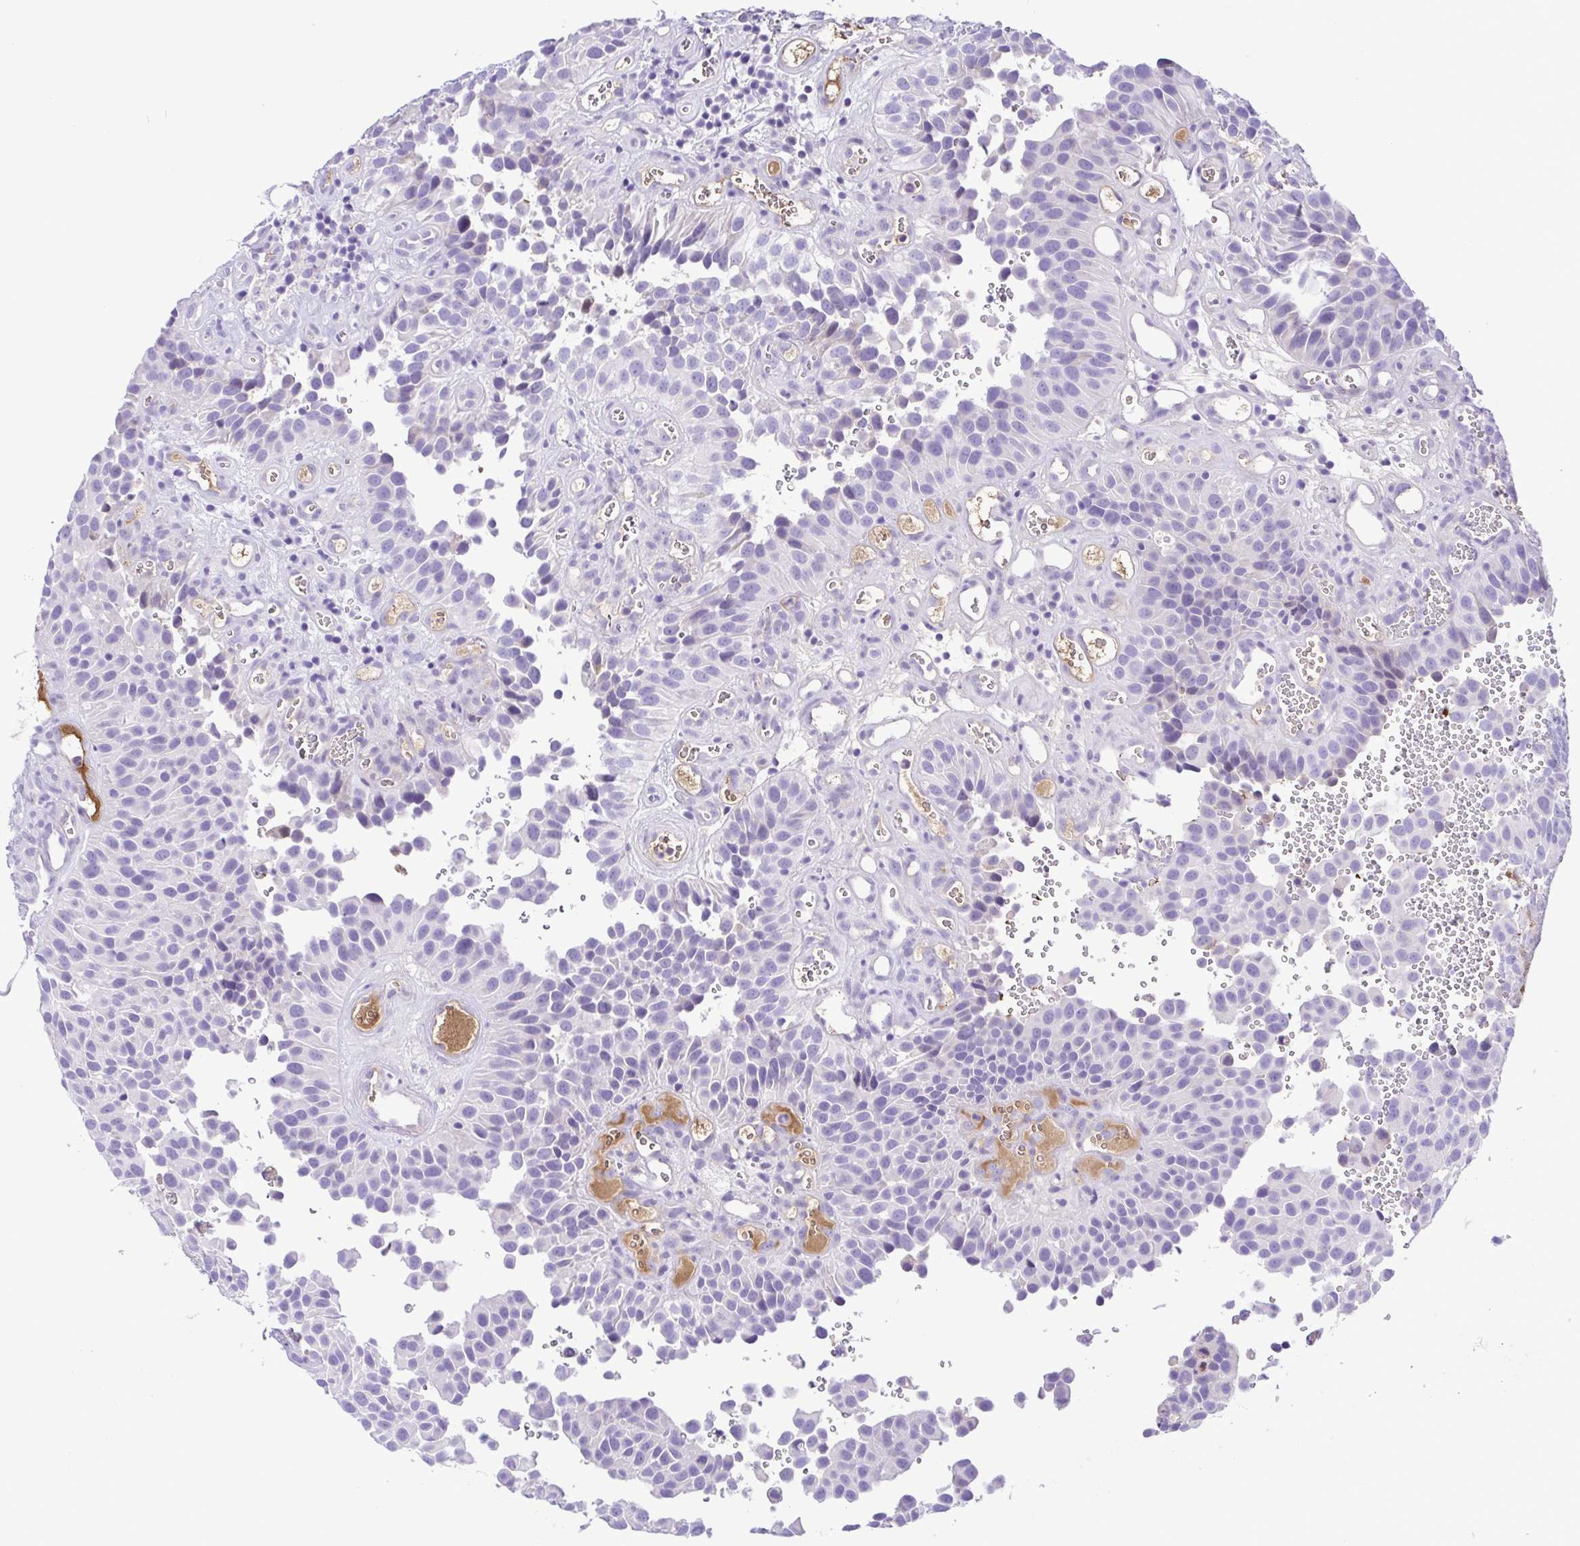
{"staining": {"intensity": "negative", "quantity": "none", "location": "none"}, "tissue": "urothelial cancer", "cell_type": "Tumor cells", "image_type": "cancer", "snomed": [{"axis": "morphology", "description": "Urothelial carcinoma, Low grade"}, {"axis": "topography", "description": "Urinary bladder"}], "caption": "A high-resolution image shows immunohistochemistry staining of low-grade urothelial carcinoma, which exhibits no significant expression in tumor cells.", "gene": "IGFL1", "patient": {"sex": "male", "age": 76}}